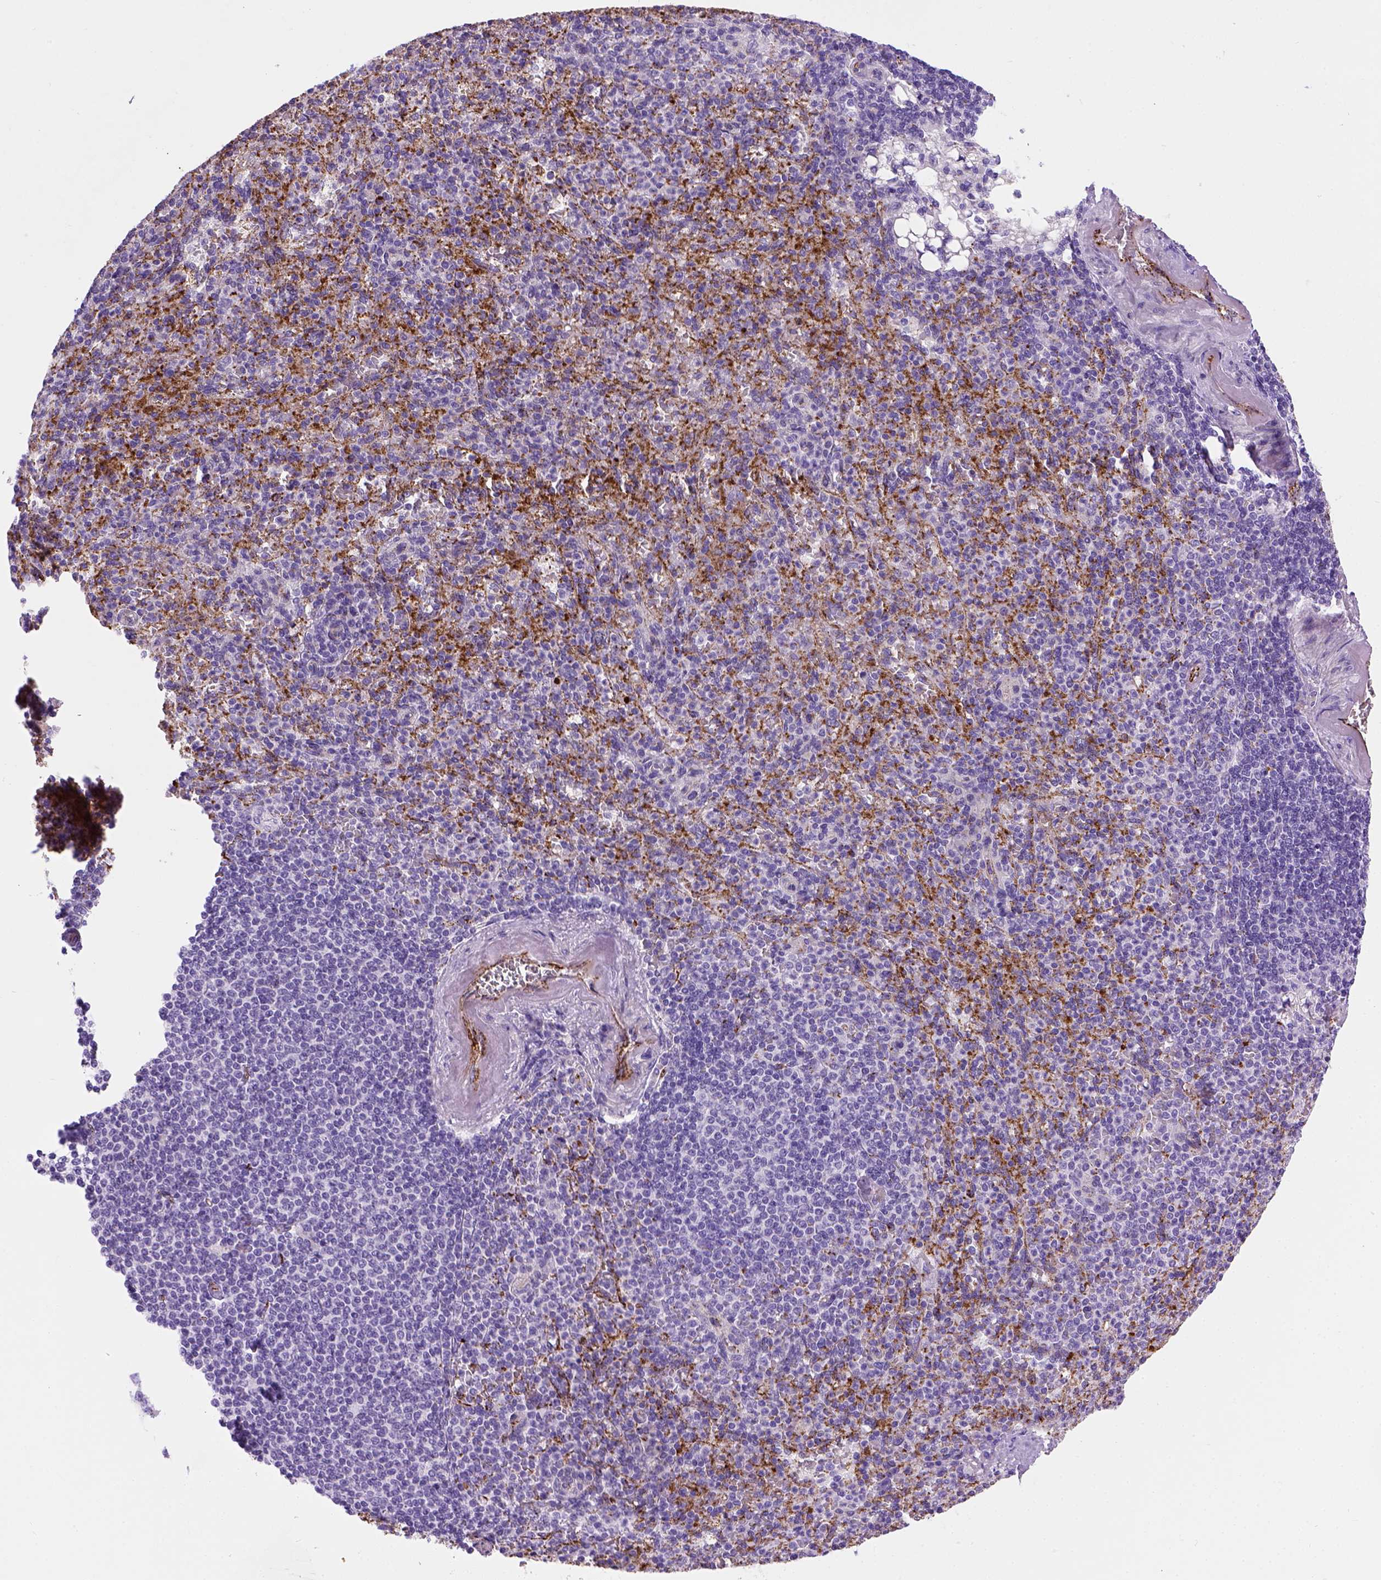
{"staining": {"intensity": "negative", "quantity": "none", "location": "none"}, "tissue": "spleen", "cell_type": "Cells in red pulp", "image_type": "normal", "snomed": [{"axis": "morphology", "description": "Normal tissue, NOS"}, {"axis": "topography", "description": "Spleen"}], "caption": "High power microscopy image of an IHC image of normal spleen, revealing no significant staining in cells in red pulp.", "gene": "VWF", "patient": {"sex": "female", "age": 74}}